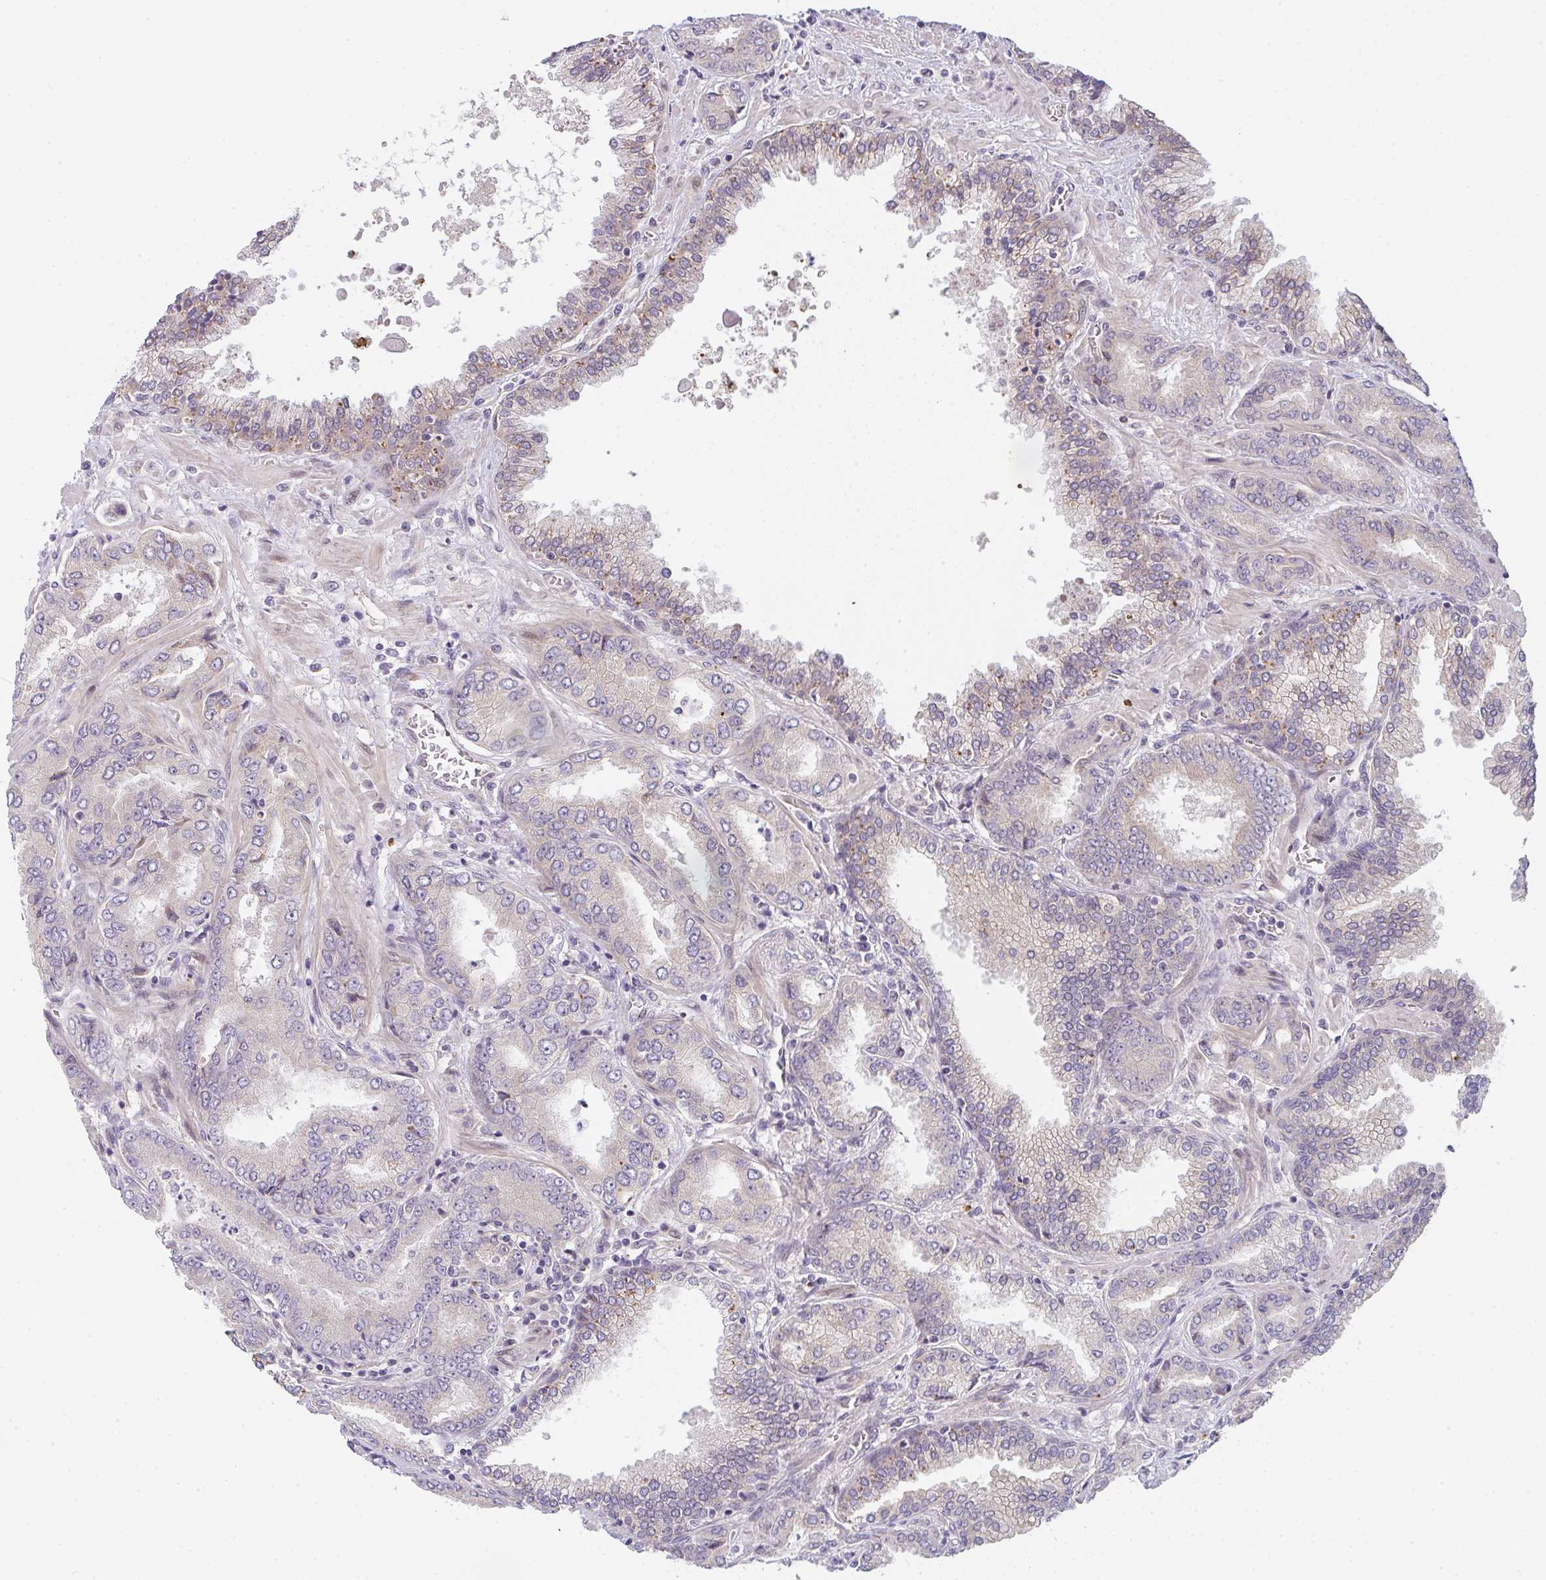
{"staining": {"intensity": "weak", "quantity": "25%-75%", "location": "cytoplasmic/membranous"}, "tissue": "prostate cancer", "cell_type": "Tumor cells", "image_type": "cancer", "snomed": [{"axis": "morphology", "description": "Adenocarcinoma, High grade"}, {"axis": "topography", "description": "Prostate"}], "caption": "A brown stain shows weak cytoplasmic/membranous expression of a protein in human high-grade adenocarcinoma (prostate) tumor cells.", "gene": "TNFRSF10A", "patient": {"sex": "male", "age": 72}}